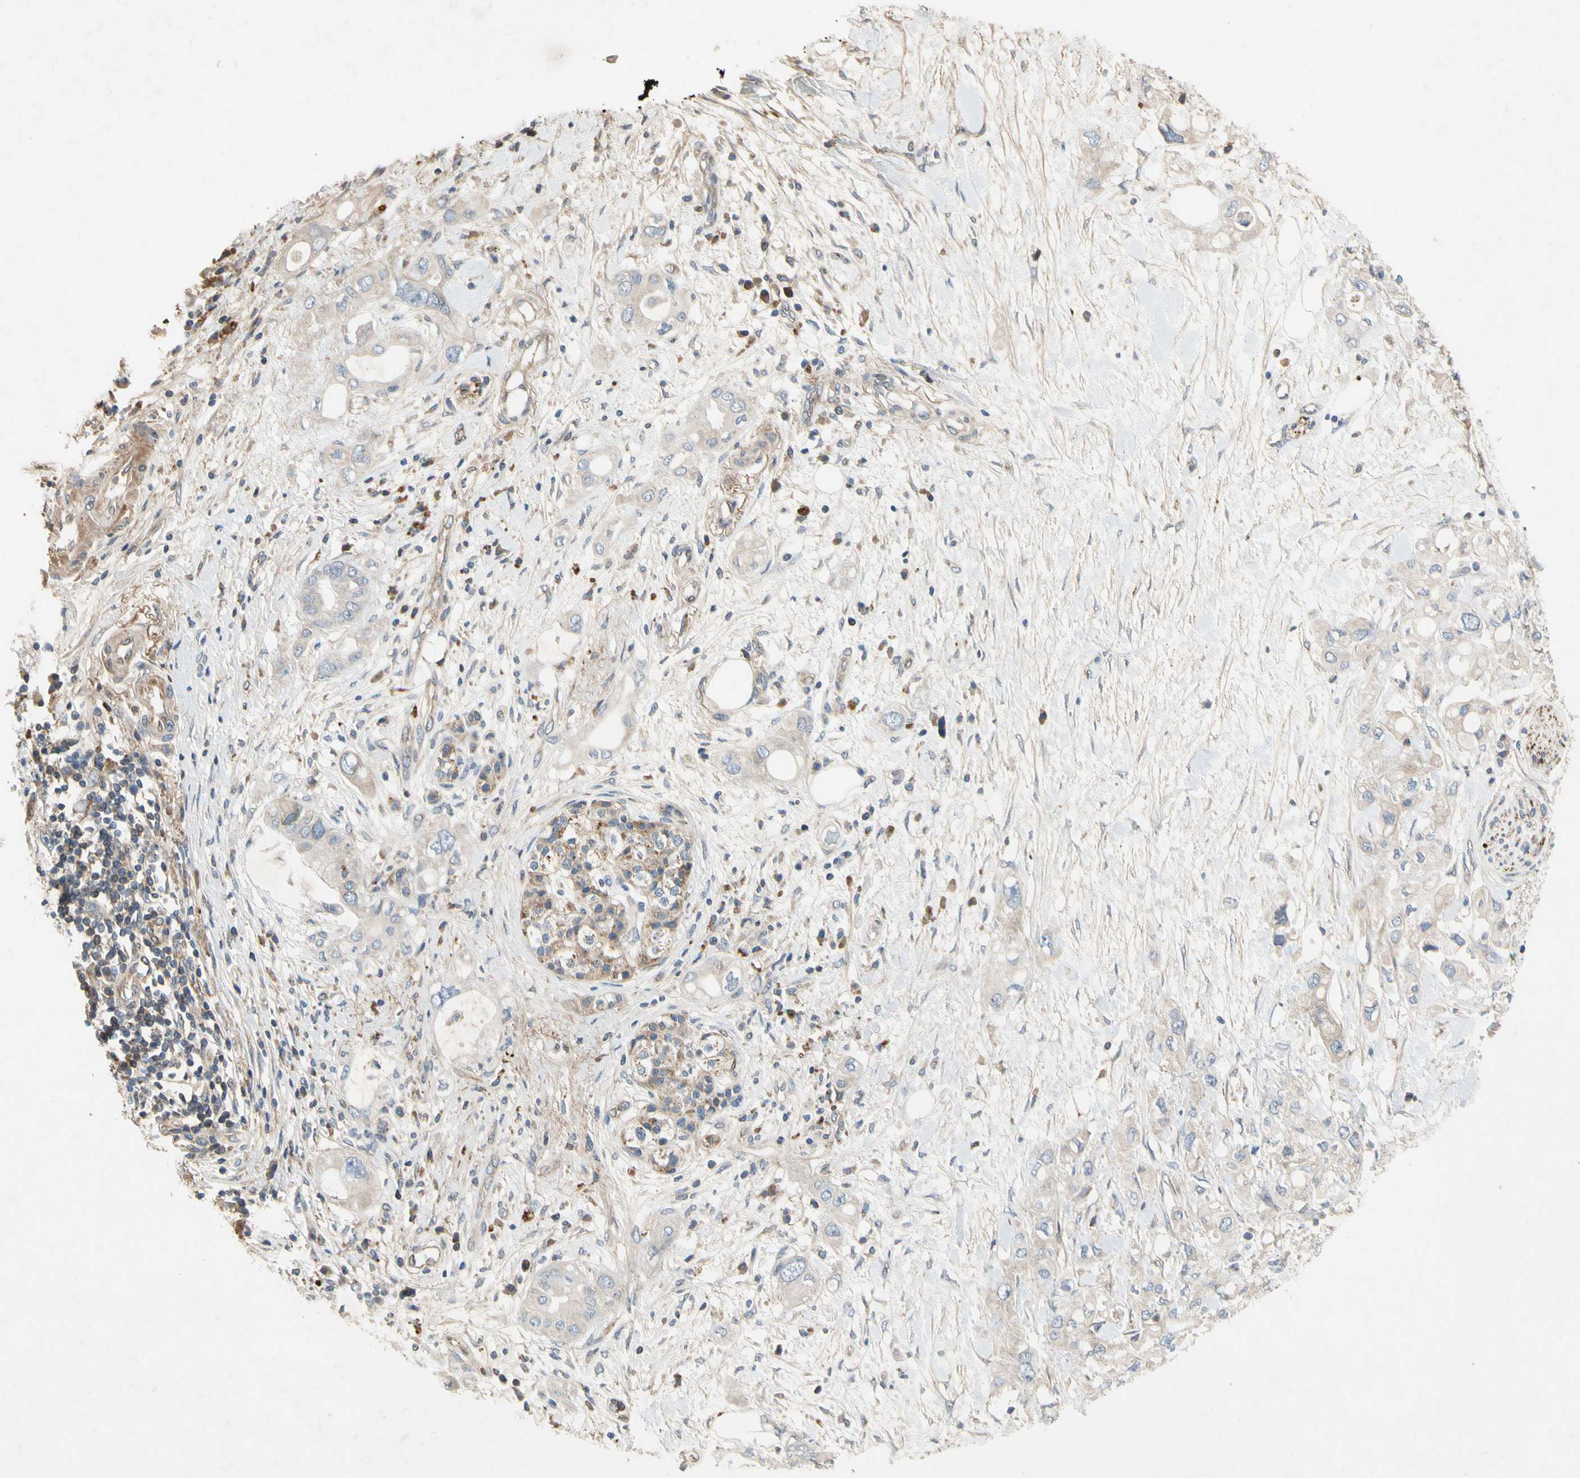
{"staining": {"intensity": "negative", "quantity": "none", "location": "none"}, "tissue": "pancreatic cancer", "cell_type": "Tumor cells", "image_type": "cancer", "snomed": [{"axis": "morphology", "description": "Adenocarcinoma, NOS"}, {"axis": "topography", "description": "Pancreas"}], "caption": "Protein analysis of adenocarcinoma (pancreatic) demonstrates no significant staining in tumor cells.", "gene": "CRTAC1", "patient": {"sex": "female", "age": 56}}